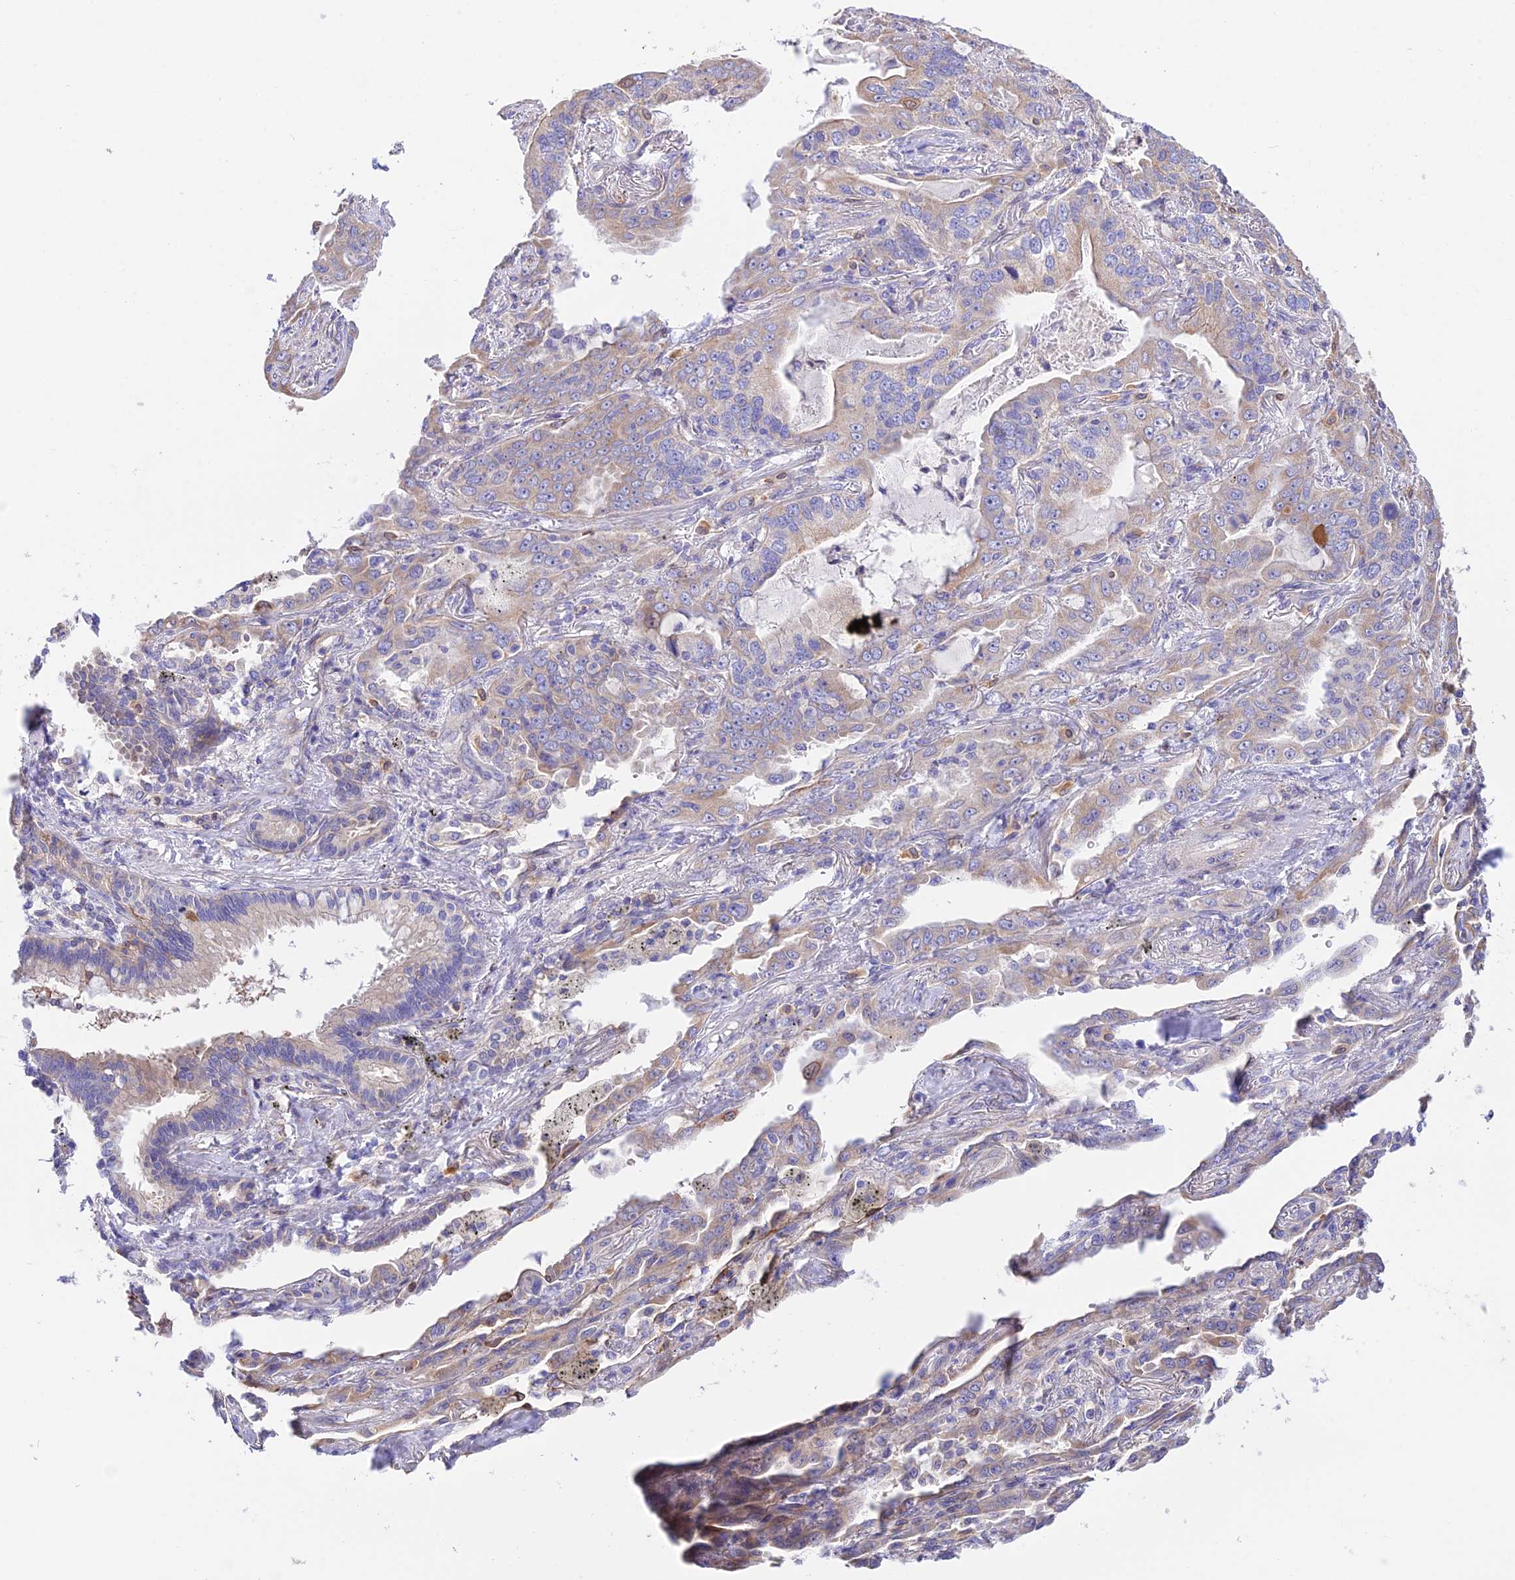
{"staining": {"intensity": "weak", "quantity": "<25%", "location": "cytoplasmic/membranous"}, "tissue": "lung cancer", "cell_type": "Tumor cells", "image_type": "cancer", "snomed": [{"axis": "morphology", "description": "Adenocarcinoma, NOS"}, {"axis": "topography", "description": "Lung"}], "caption": "An image of lung cancer stained for a protein demonstrates no brown staining in tumor cells.", "gene": "TRIM43B", "patient": {"sex": "male", "age": 67}}